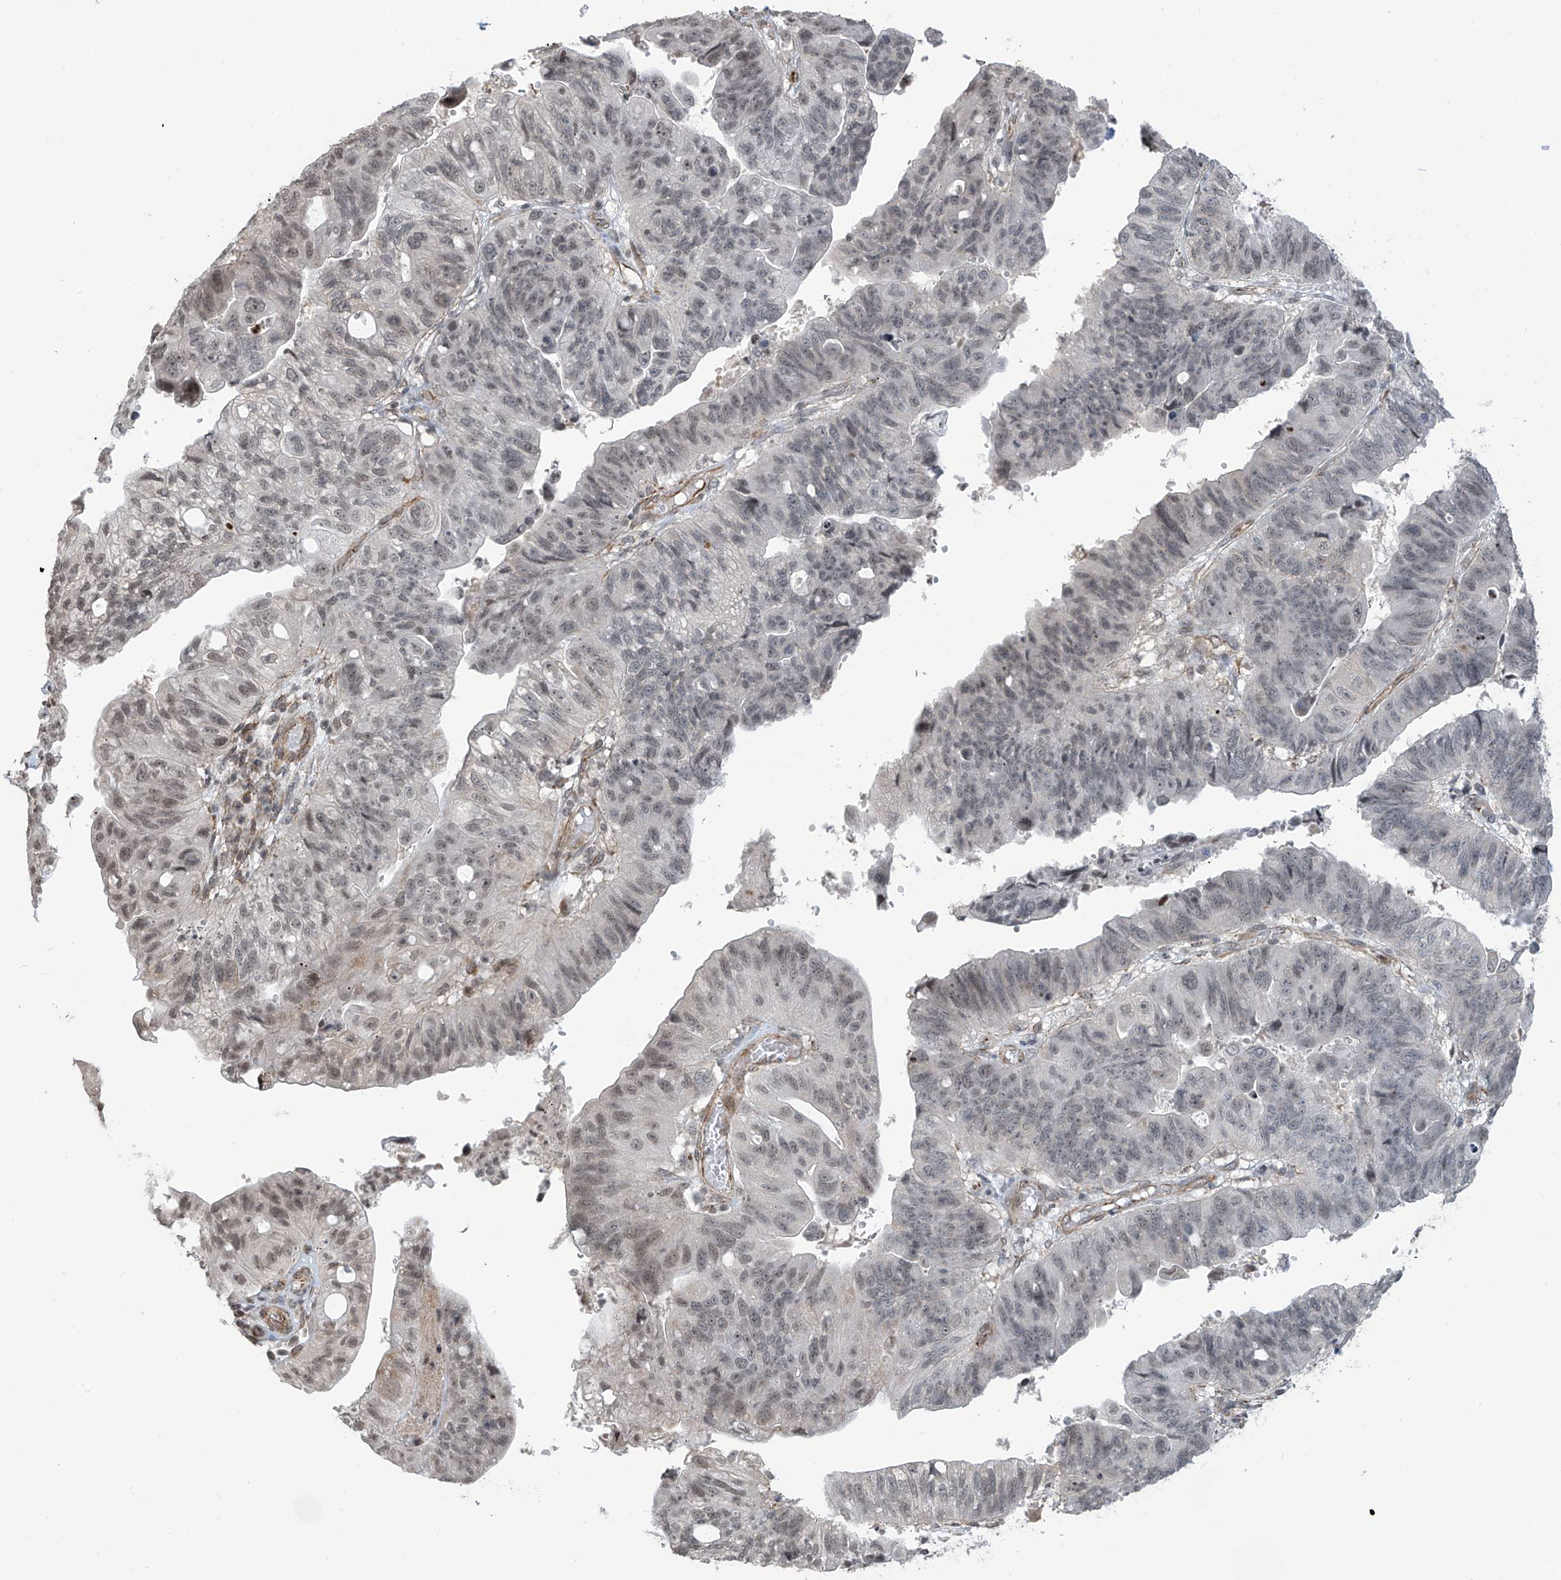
{"staining": {"intensity": "moderate", "quantity": "<25%", "location": "nuclear"}, "tissue": "stomach cancer", "cell_type": "Tumor cells", "image_type": "cancer", "snomed": [{"axis": "morphology", "description": "Adenocarcinoma, NOS"}, {"axis": "topography", "description": "Stomach"}], "caption": "Protein expression analysis of human stomach cancer reveals moderate nuclear positivity in approximately <25% of tumor cells.", "gene": "METAP1D", "patient": {"sex": "male", "age": 59}}